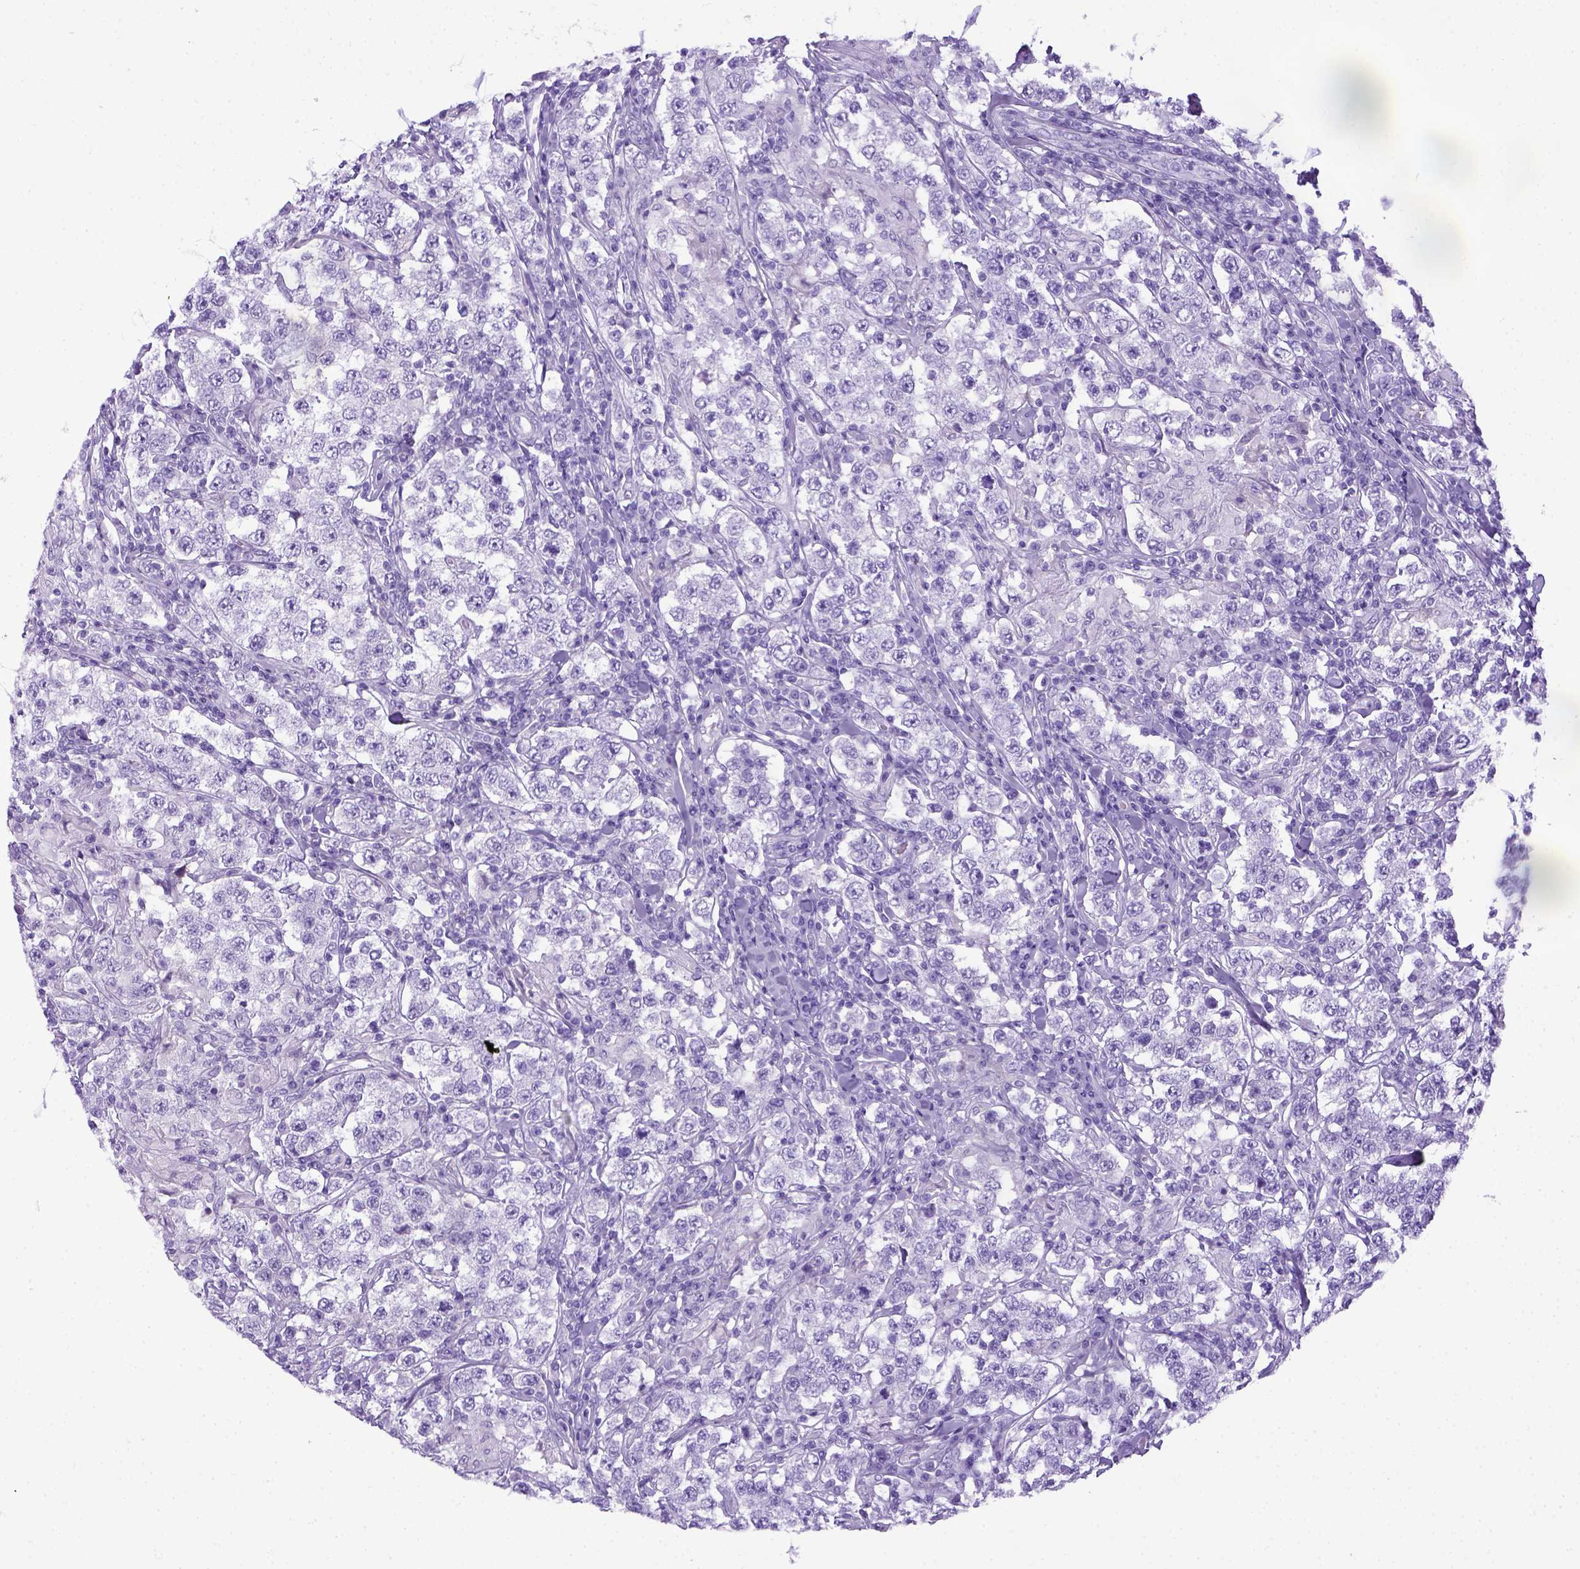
{"staining": {"intensity": "negative", "quantity": "none", "location": "none"}, "tissue": "testis cancer", "cell_type": "Tumor cells", "image_type": "cancer", "snomed": [{"axis": "morphology", "description": "Seminoma, NOS"}, {"axis": "morphology", "description": "Carcinoma, Embryonal, NOS"}, {"axis": "topography", "description": "Testis"}], "caption": "IHC histopathology image of embryonal carcinoma (testis) stained for a protein (brown), which demonstrates no staining in tumor cells. (DAB (3,3'-diaminobenzidine) immunohistochemistry (IHC) visualized using brightfield microscopy, high magnification).", "gene": "ITIH4", "patient": {"sex": "male", "age": 41}}